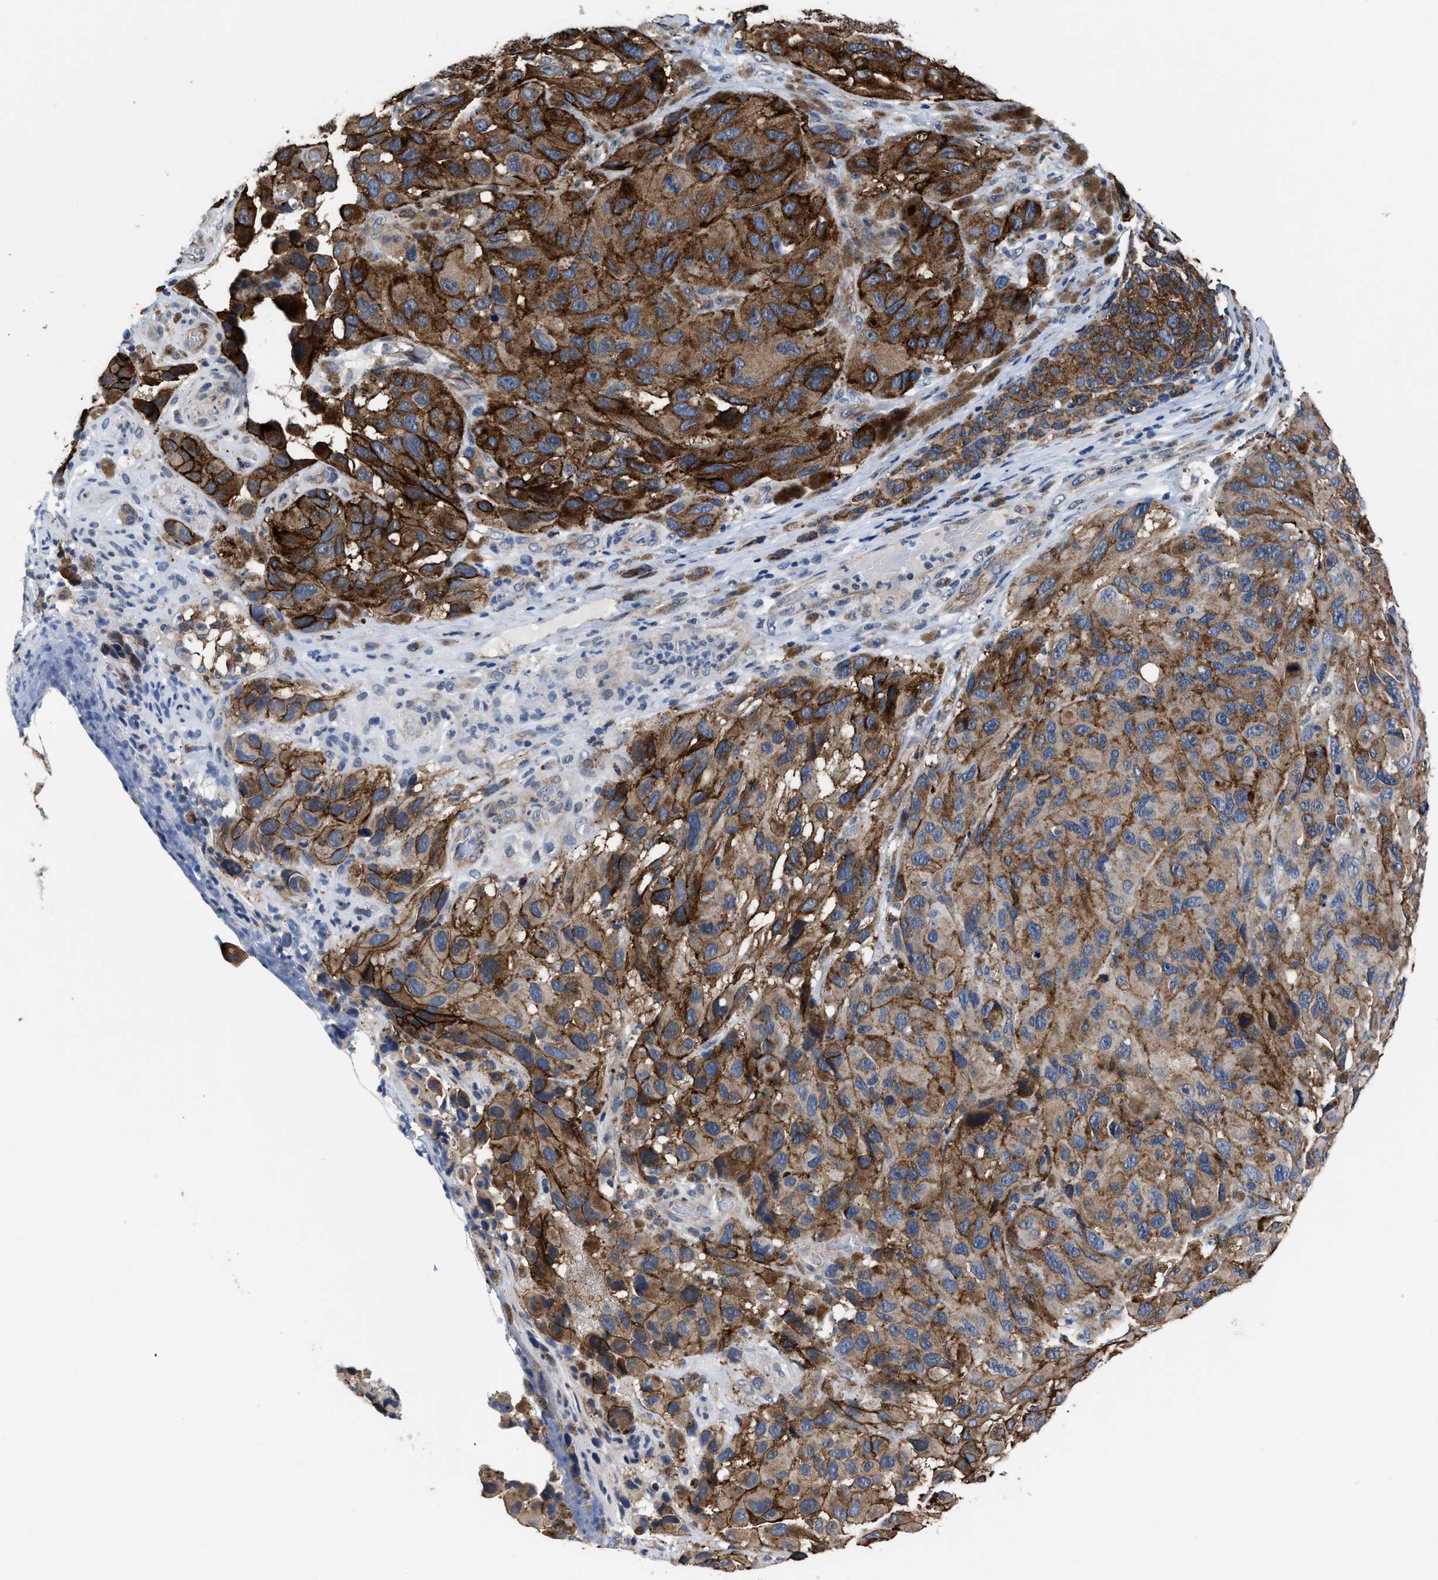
{"staining": {"intensity": "moderate", "quantity": ">75%", "location": "cytoplasmic/membranous"}, "tissue": "melanoma", "cell_type": "Tumor cells", "image_type": "cancer", "snomed": [{"axis": "morphology", "description": "Malignant melanoma, NOS"}, {"axis": "topography", "description": "Skin"}], "caption": "A photomicrograph of human melanoma stained for a protein reveals moderate cytoplasmic/membranous brown staining in tumor cells.", "gene": "MARCKSL1", "patient": {"sex": "female", "age": 73}}